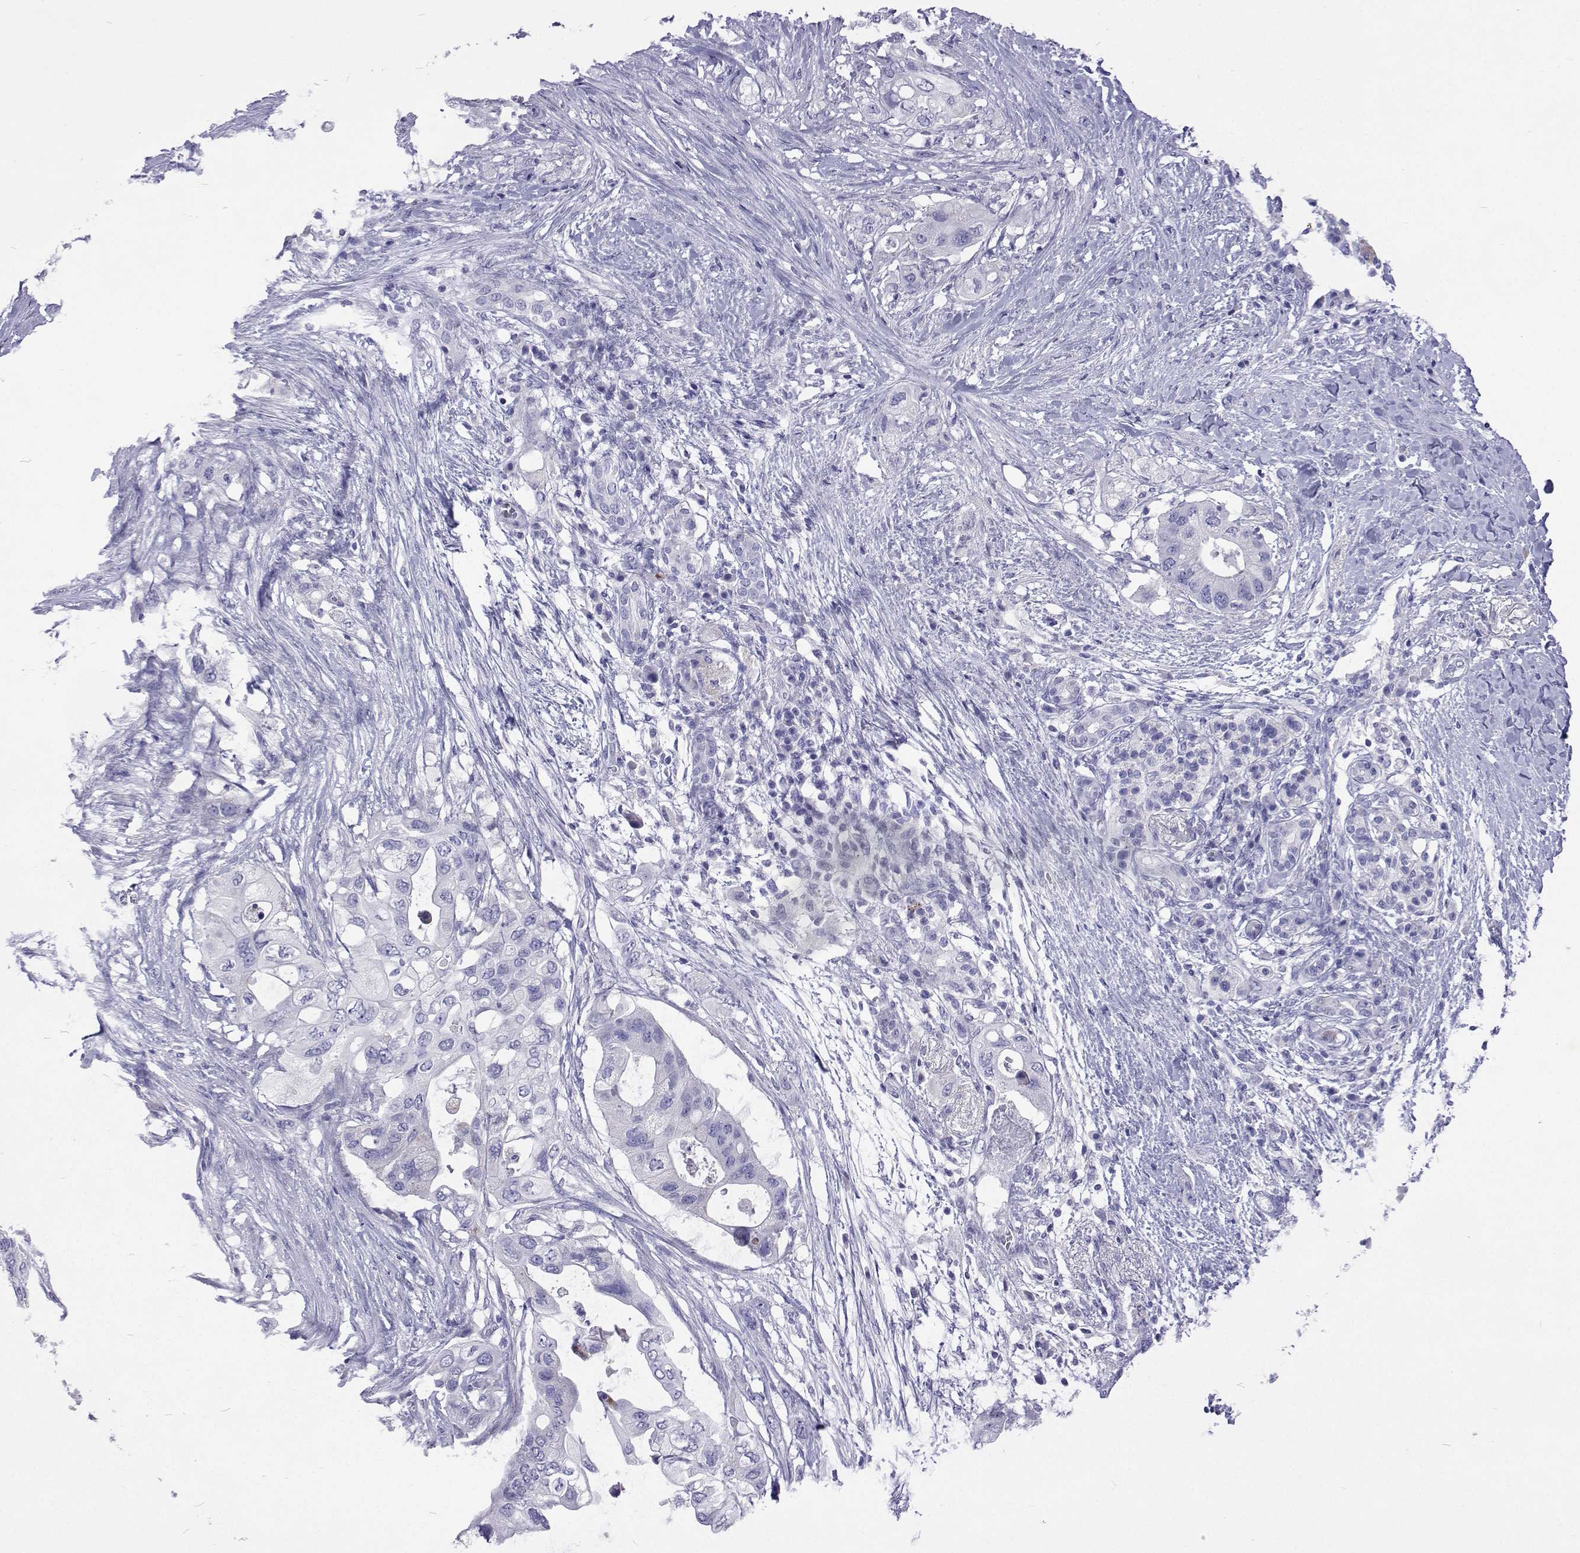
{"staining": {"intensity": "negative", "quantity": "none", "location": "none"}, "tissue": "pancreatic cancer", "cell_type": "Tumor cells", "image_type": "cancer", "snomed": [{"axis": "morphology", "description": "Adenocarcinoma, NOS"}, {"axis": "topography", "description": "Pancreas"}], "caption": "Immunohistochemistry histopathology image of human pancreatic cancer stained for a protein (brown), which shows no expression in tumor cells.", "gene": "UMODL1", "patient": {"sex": "female", "age": 72}}